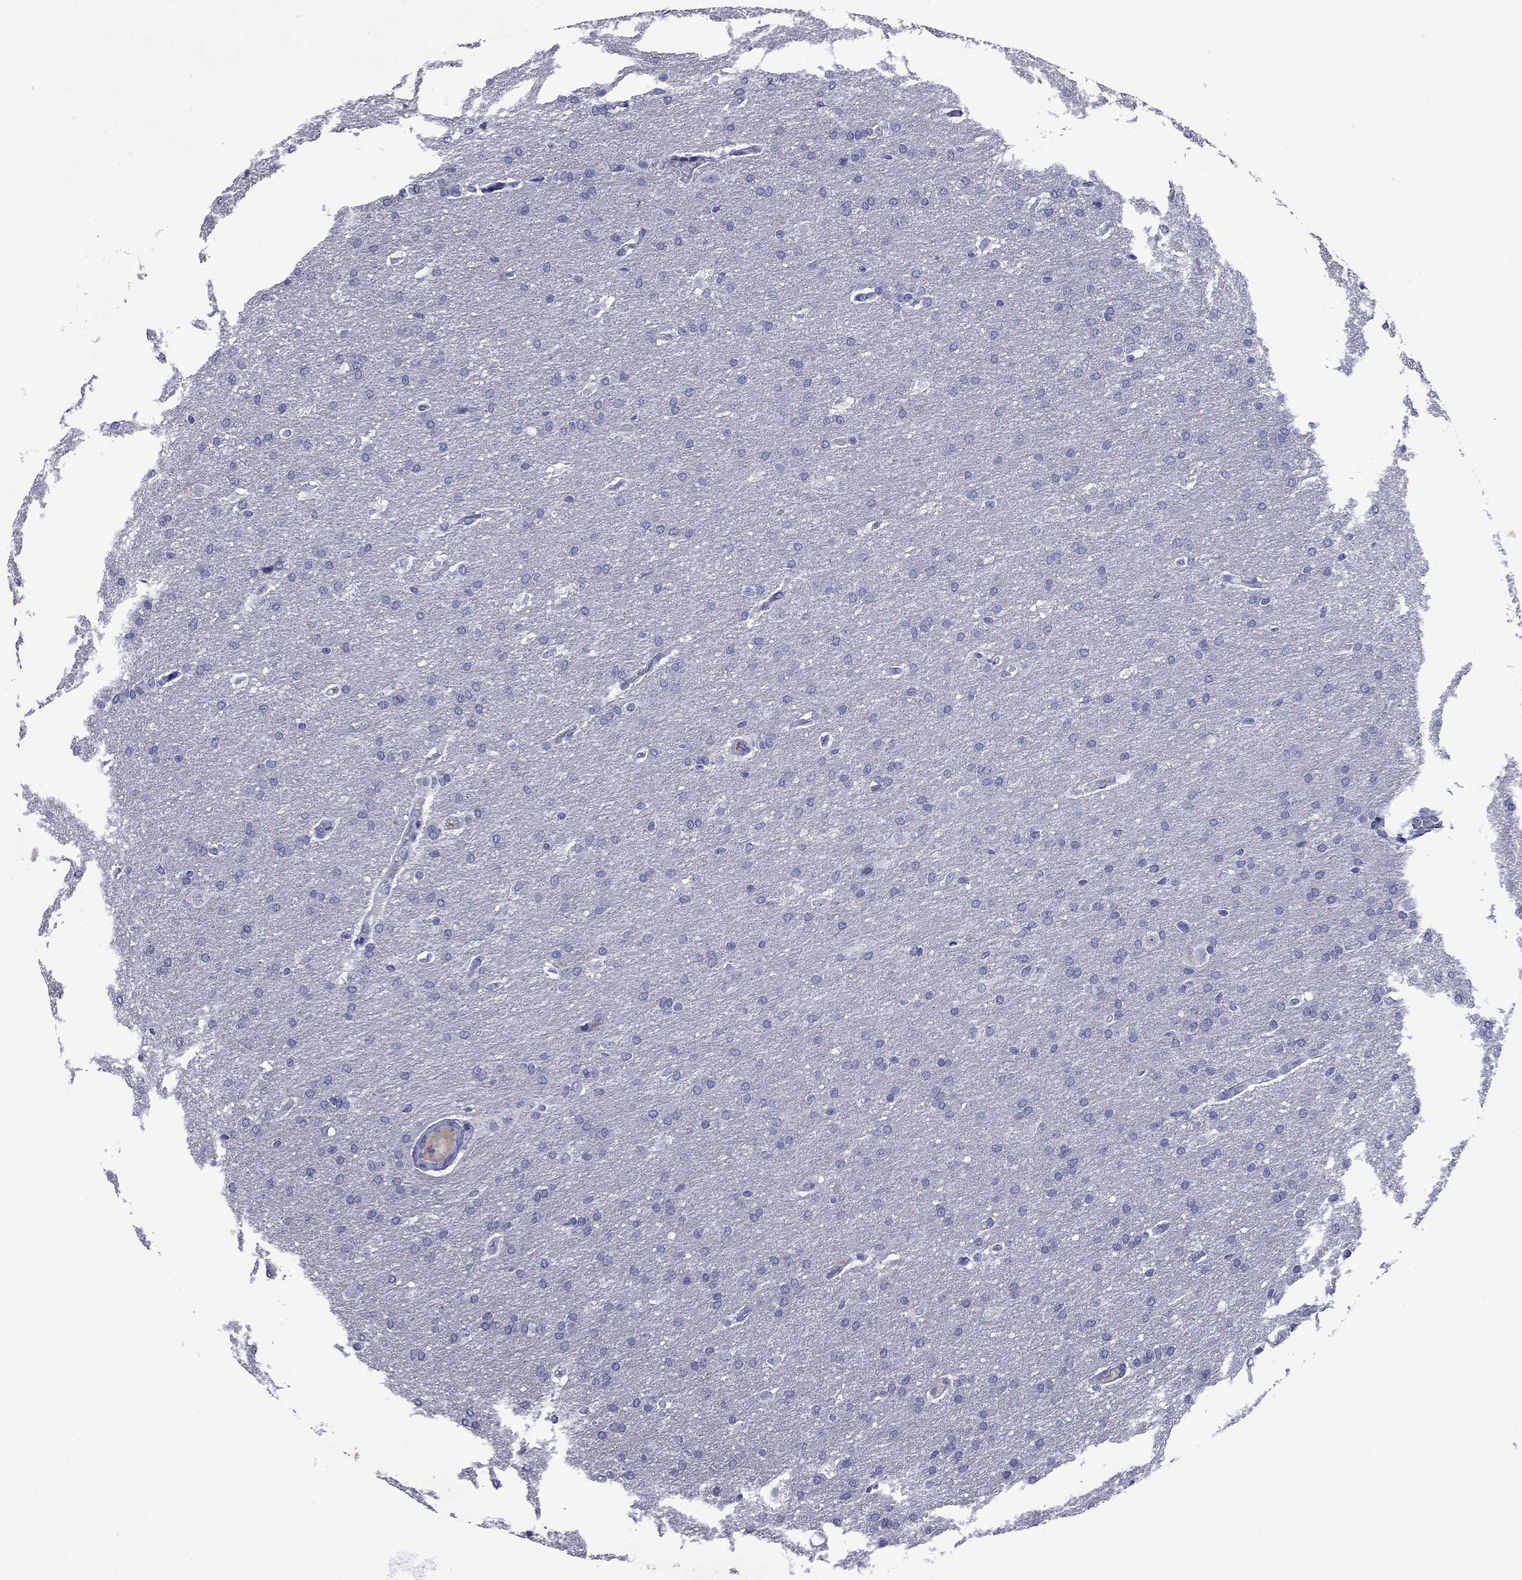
{"staining": {"intensity": "negative", "quantity": "none", "location": "none"}, "tissue": "glioma", "cell_type": "Tumor cells", "image_type": "cancer", "snomed": [{"axis": "morphology", "description": "Glioma, malignant, Low grade"}, {"axis": "topography", "description": "Brain"}], "caption": "A histopathology image of human glioma is negative for staining in tumor cells.", "gene": "CFAP119", "patient": {"sex": "female", "age": 37}}